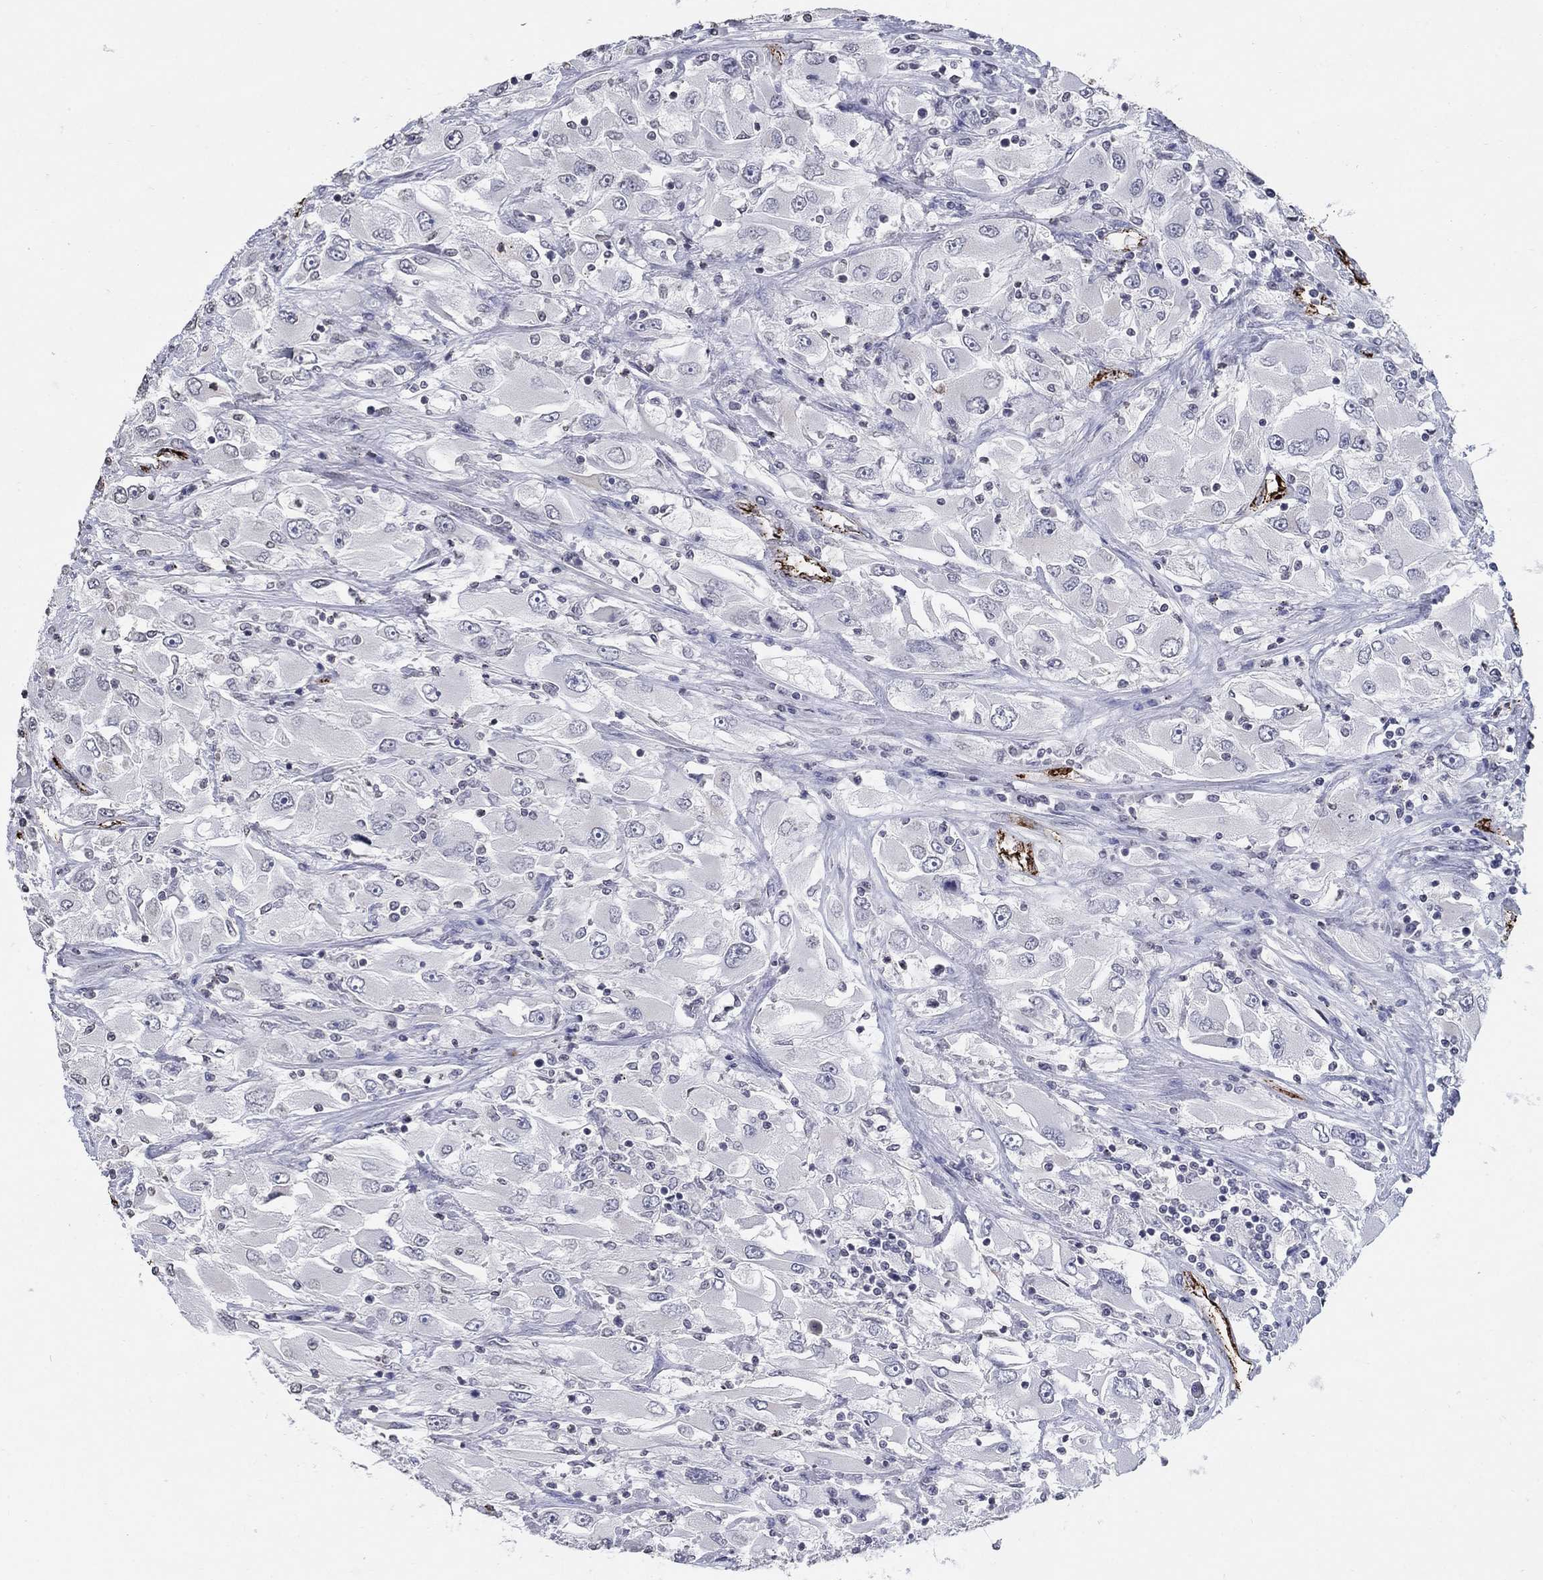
{"staining": {"intensity": "negative", "quantity": "none", "location": "none"}, "tissue": "renal cancer", "cell_type": "Tumor cells", "image_type": "cancer", "snomed": [{"axis": "morphology", "description": "Adenocarcinoma, NOS"}, {"axis": "topography", "description": "Kidney"}], "caption": "The histopathology image reveals no significant expression in tumor cells of renal cancer.", "gene": "TINAG", "patient": {"sex": "female", "age": 52}}